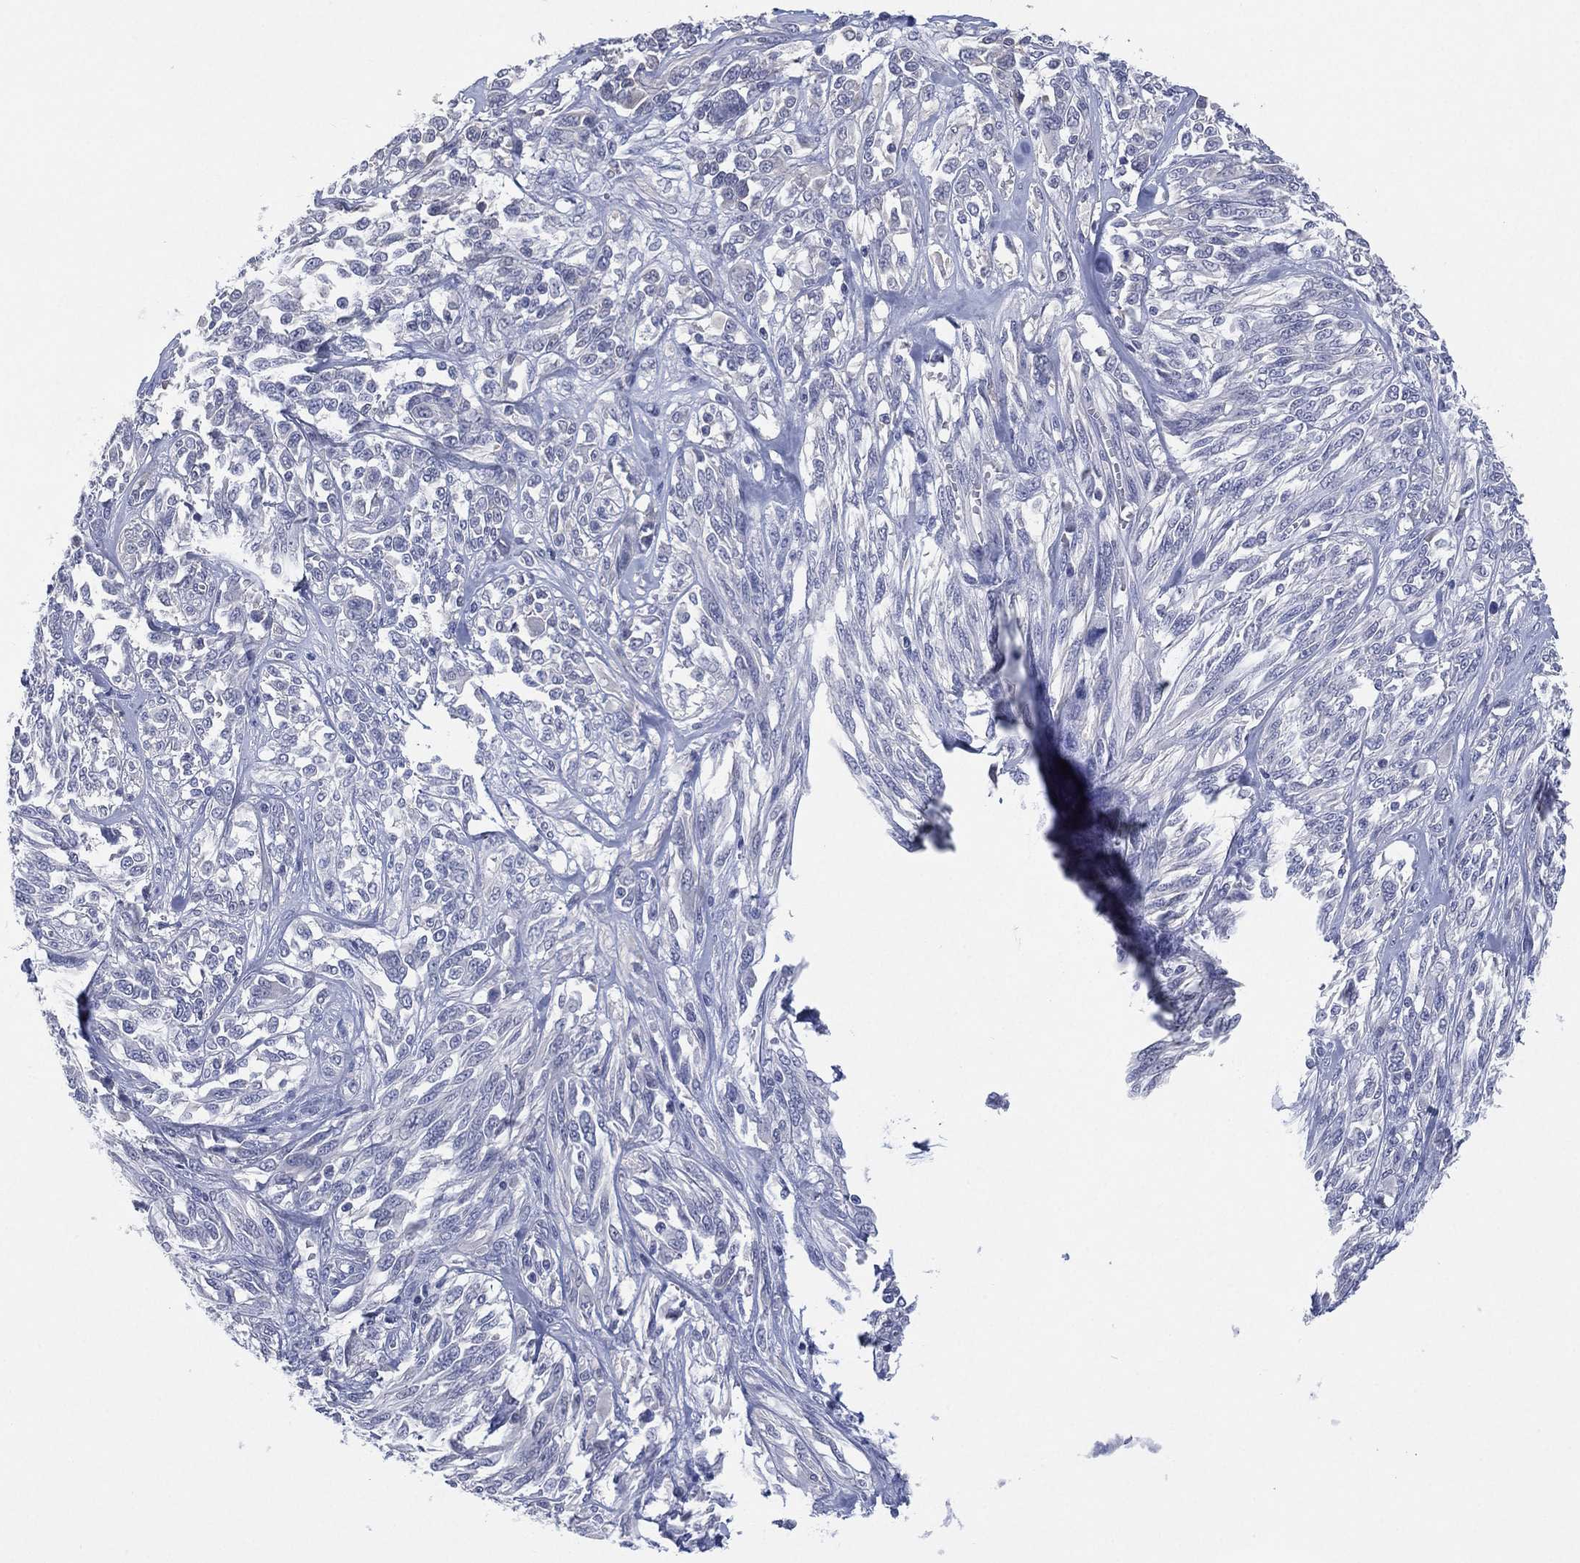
{"staining": {"intensity": "negative", "quantity": "none", "location": "none"}, "tissue": "melanoma", "cell_type": "Tumor cells", "image_type": "cancer", "snomed": [{"axis": "morphology", "description": "Malignant melanoma, NOS"}, {"axis": "topography", "description": "Skin"}], "caption": "A histopathology image of human melanoma is negative for staining in tumor cells. (DAB (3,3'-diaminobenzidine) IHC visualized using brightfield microscopy, high magnification).", "gene": "KRT35", "patient": {"sex": "female", "age": 91}}